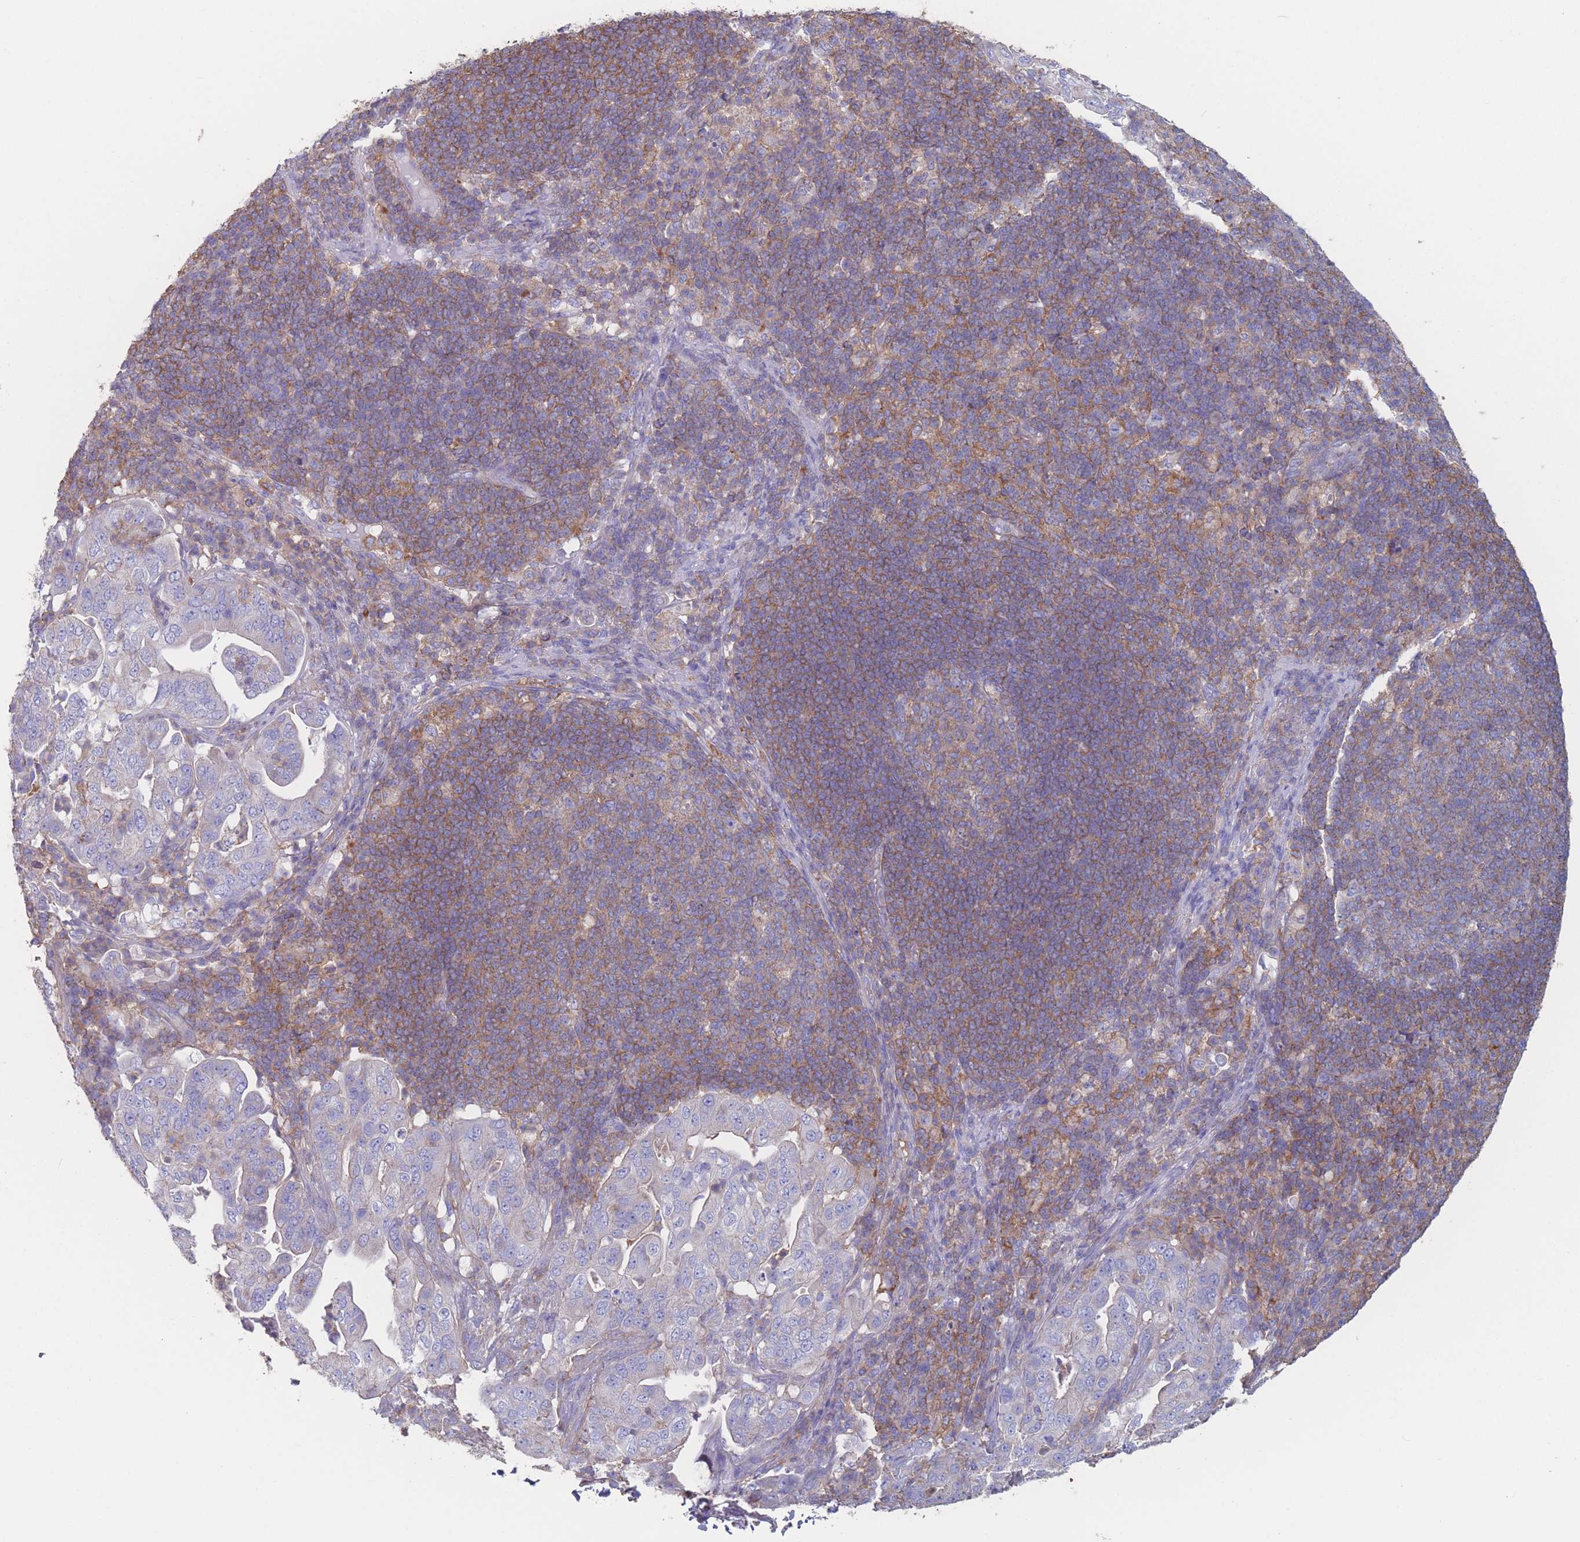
{"staining": {"intensity": "negative", "quantity": "none", "location": "none"}, "tissue": "pancreatic cancer", "cell_type": "Tumor cells", "image_type": "cancer", "snomed": [{"axis": "morphology", "description": "Normal tissue, NOS"}, {"axis": "morphology", "description": "Adenocarcinoma, NOS"}, {"axis": "topography", "description": "Lymph node"}, {"axis": "topography", "description": "Pancreas"}], "caption": "Immunohistochemical staining of human pancreatic adenocarcinoma reveals no significant positivity in tumor cells.", "gene": "ADH1A", "patient": {"sex": "female", "age": 67}}